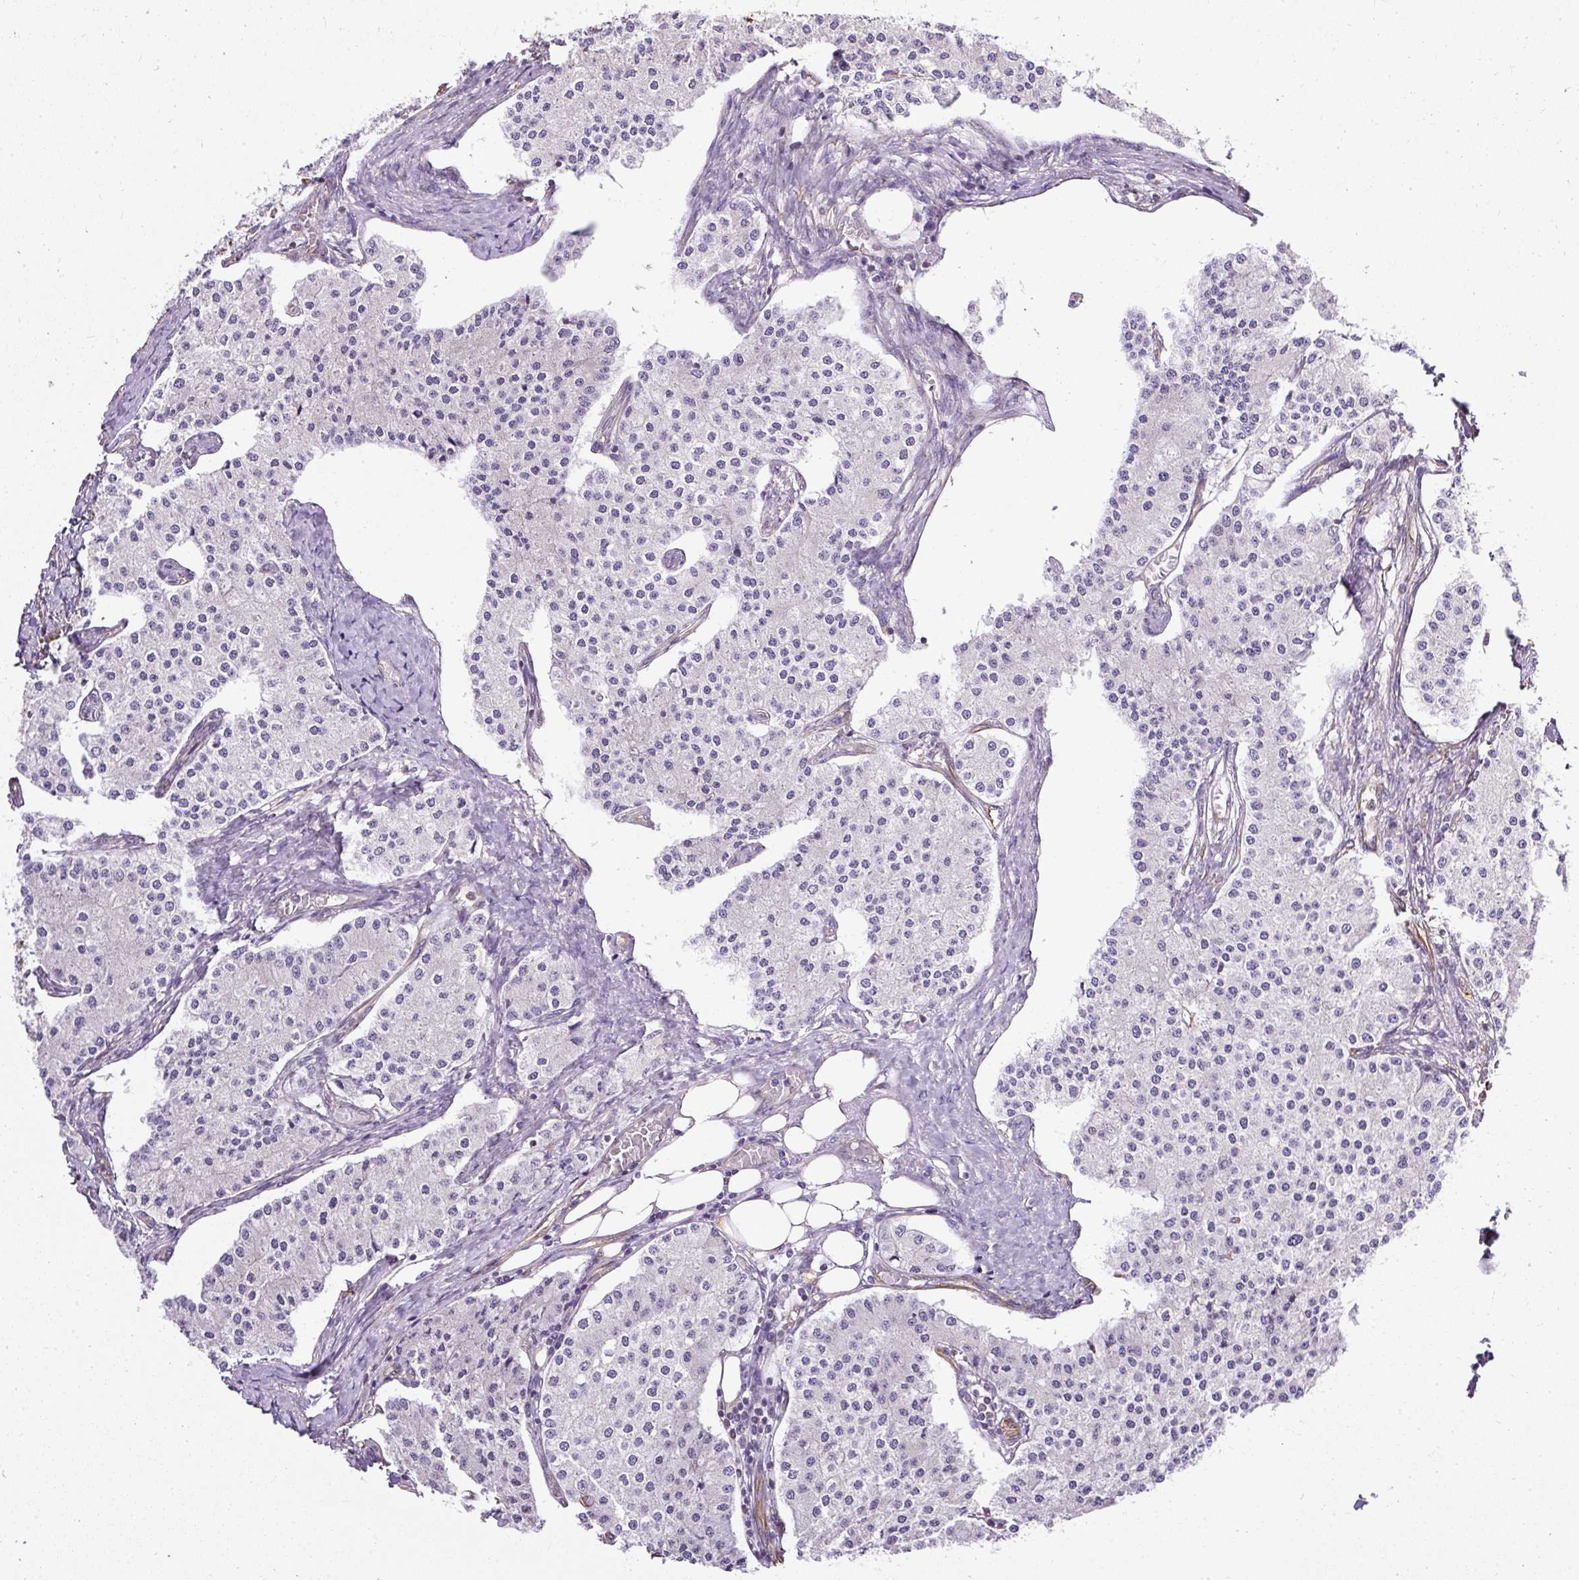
{"staining": {"intensity": "negative", "quantity": "none", "location": "none"}, "tissue": "carcinoid", "cell_type": "Tumor cells", "image_type": "cancer", "snomed": [{"axis": "morphology", "description": "Carcinoid, malignant, NOS"}, {"axis": "topography", "description": "Colon"}], "caption": "Image shows no significant protein positivity in tumor cells of carcinoid (malignant).", "gene": "PLS1", "patient": {"sex": "female", "age": 52}}